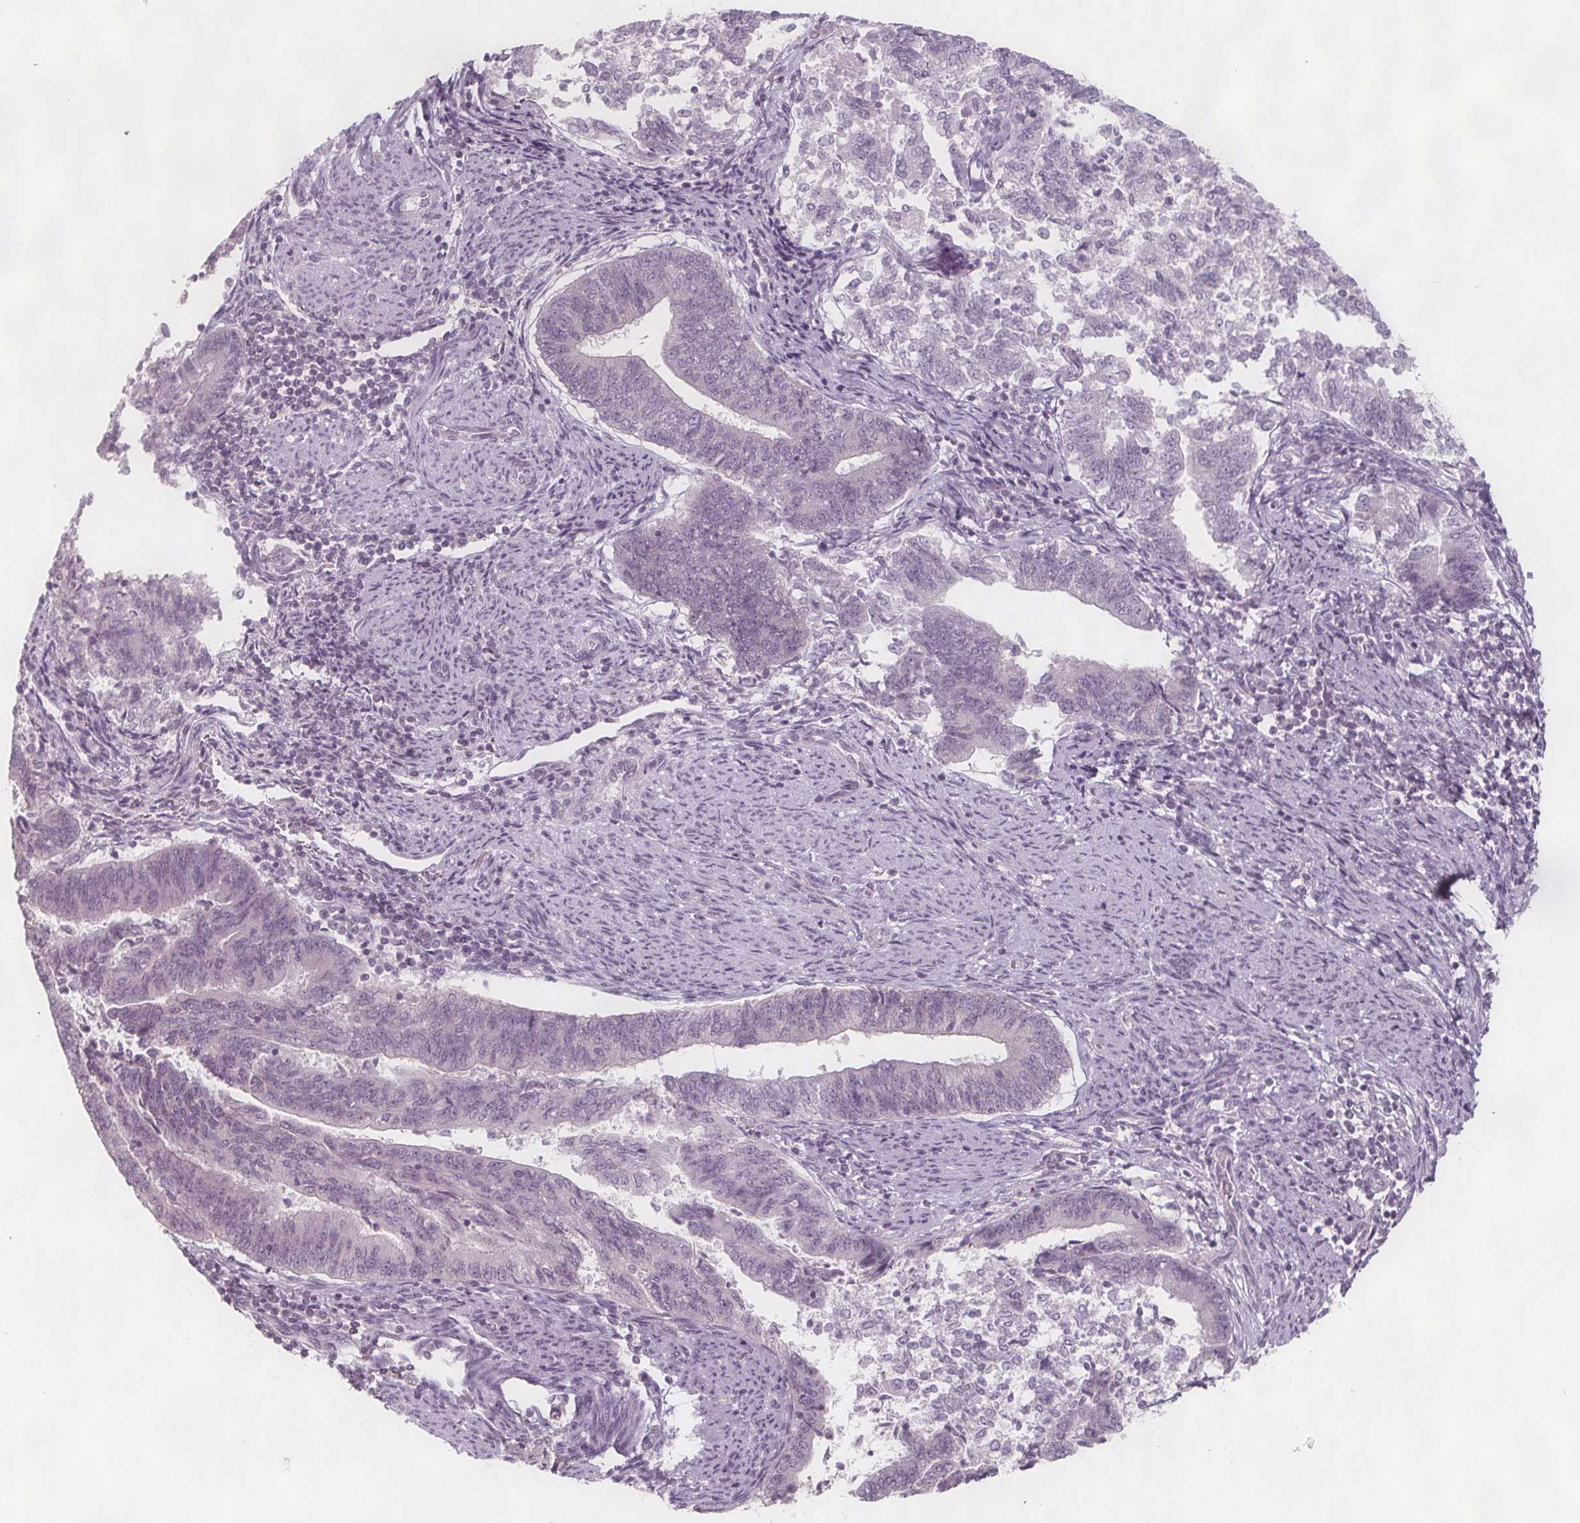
{"staining": {"intensity": "negative", "quantity": "none", "location": "none"}, "tissue": "endometrial cancer", "cell_type": "Tumor cells", "image_type": "cancer", "snomed": [{"axis": "morphology", "description": "Adenocarcinoma, NOS"}, {"axis": "topography", "description": "Endometrium"}], "caption": "The immunohistochemistry micrograph has no significant expression in tumor cells of endometrial cancer (adenocarcinoma) tissue.", "gene": "C1orf167", "patient": {"sex": "female", "age": 65}}